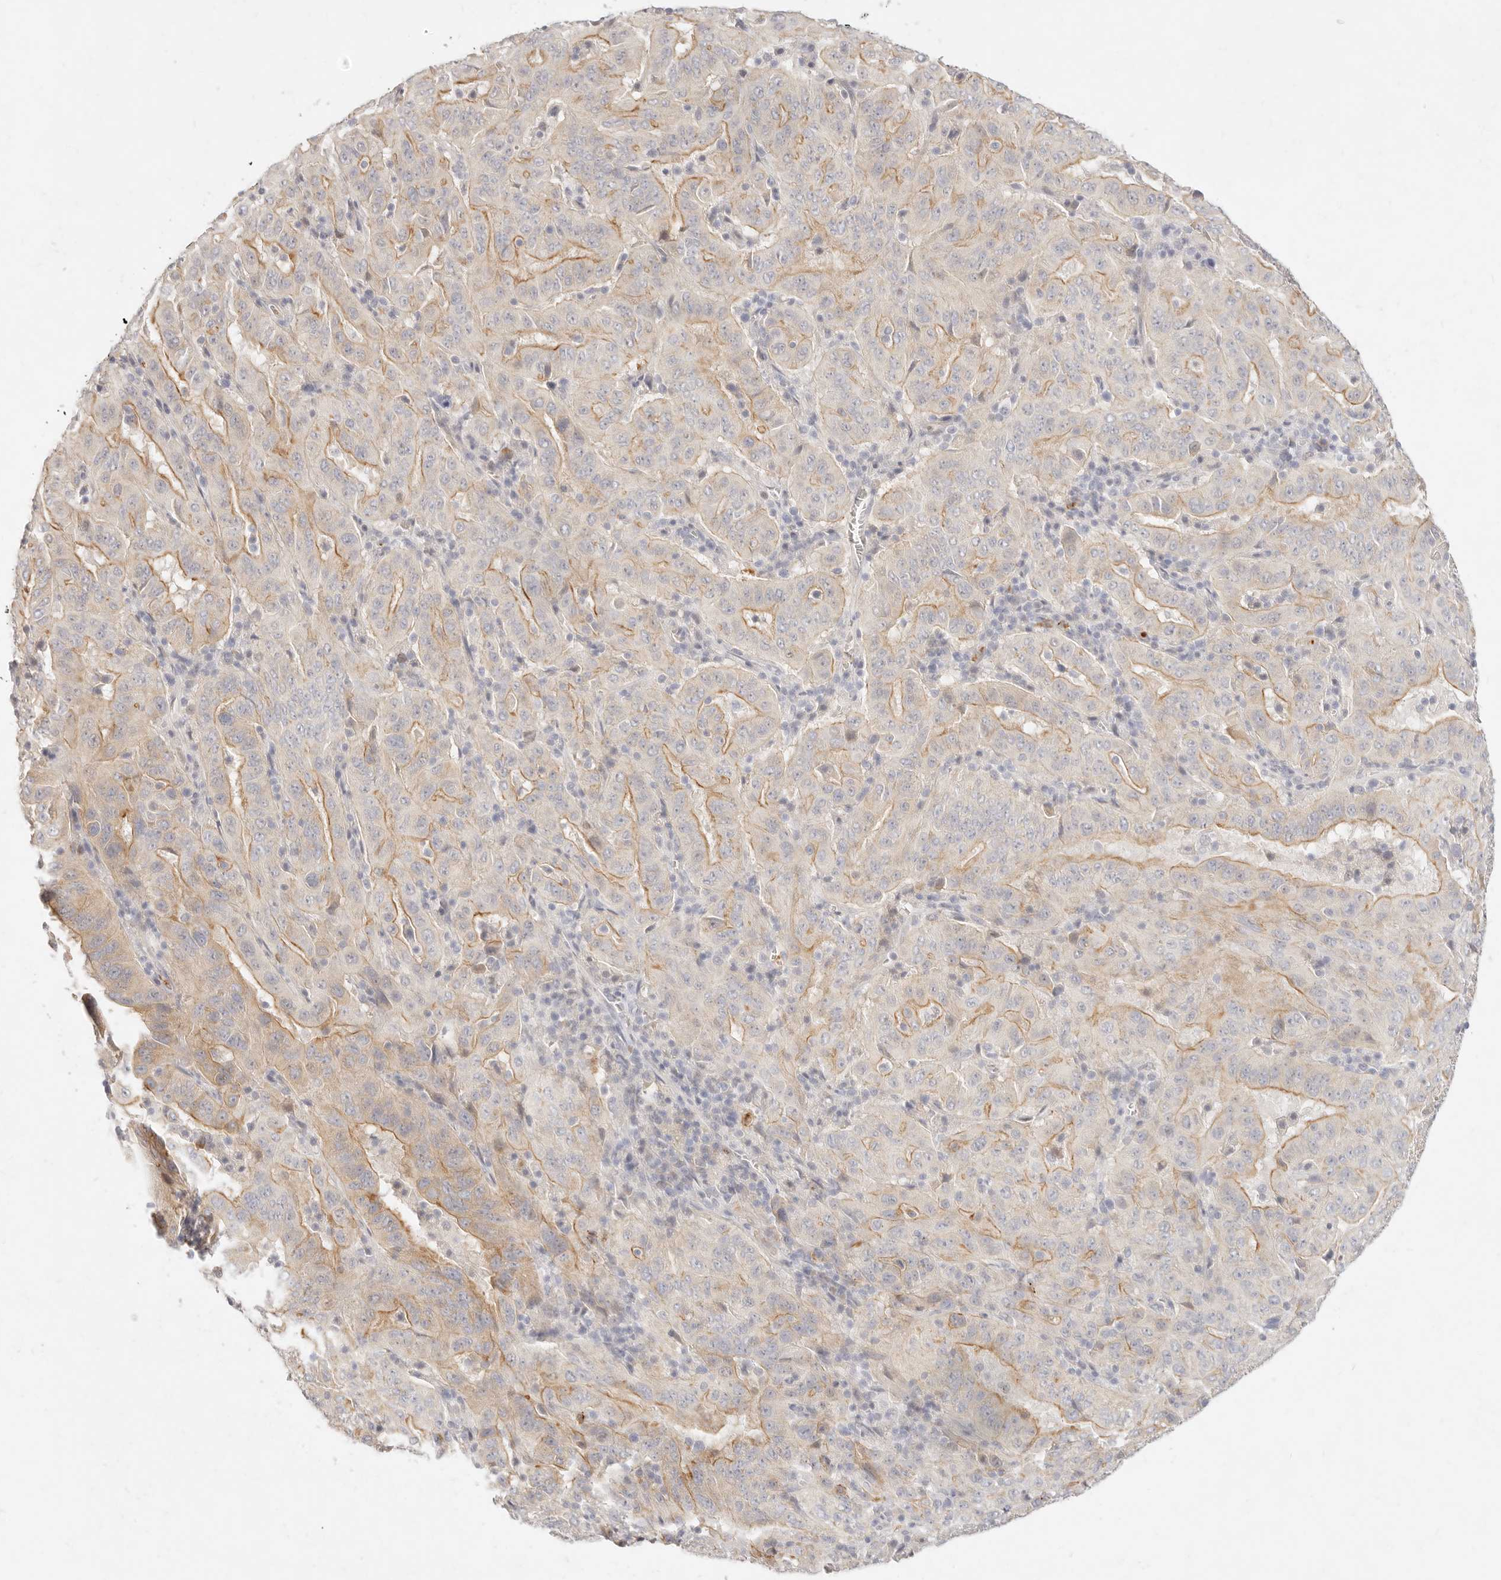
{"staining": {"intensity": "moderate", "quantity": "25%-75%", "location": "cytoplasmic/membranous"}, "tissue": "pancreatic cancer", "cell_type": "Tumor cells", "image_type": "cancer", "snomed": [{"axis": "morphology", "description": "Adenocarcinoma, NOS"}, {"axis": "topography", "description": "Pancreas"}], "caption": "There is medium levels of moderate cytoplasmic/membranous staining in tumor cells of pancreatic adenocarcinoma, as demonstrated by immunohistochemical staining (brown color).", "gene": "ASCL3", "patient": {"sex": "male", "age": 63}}